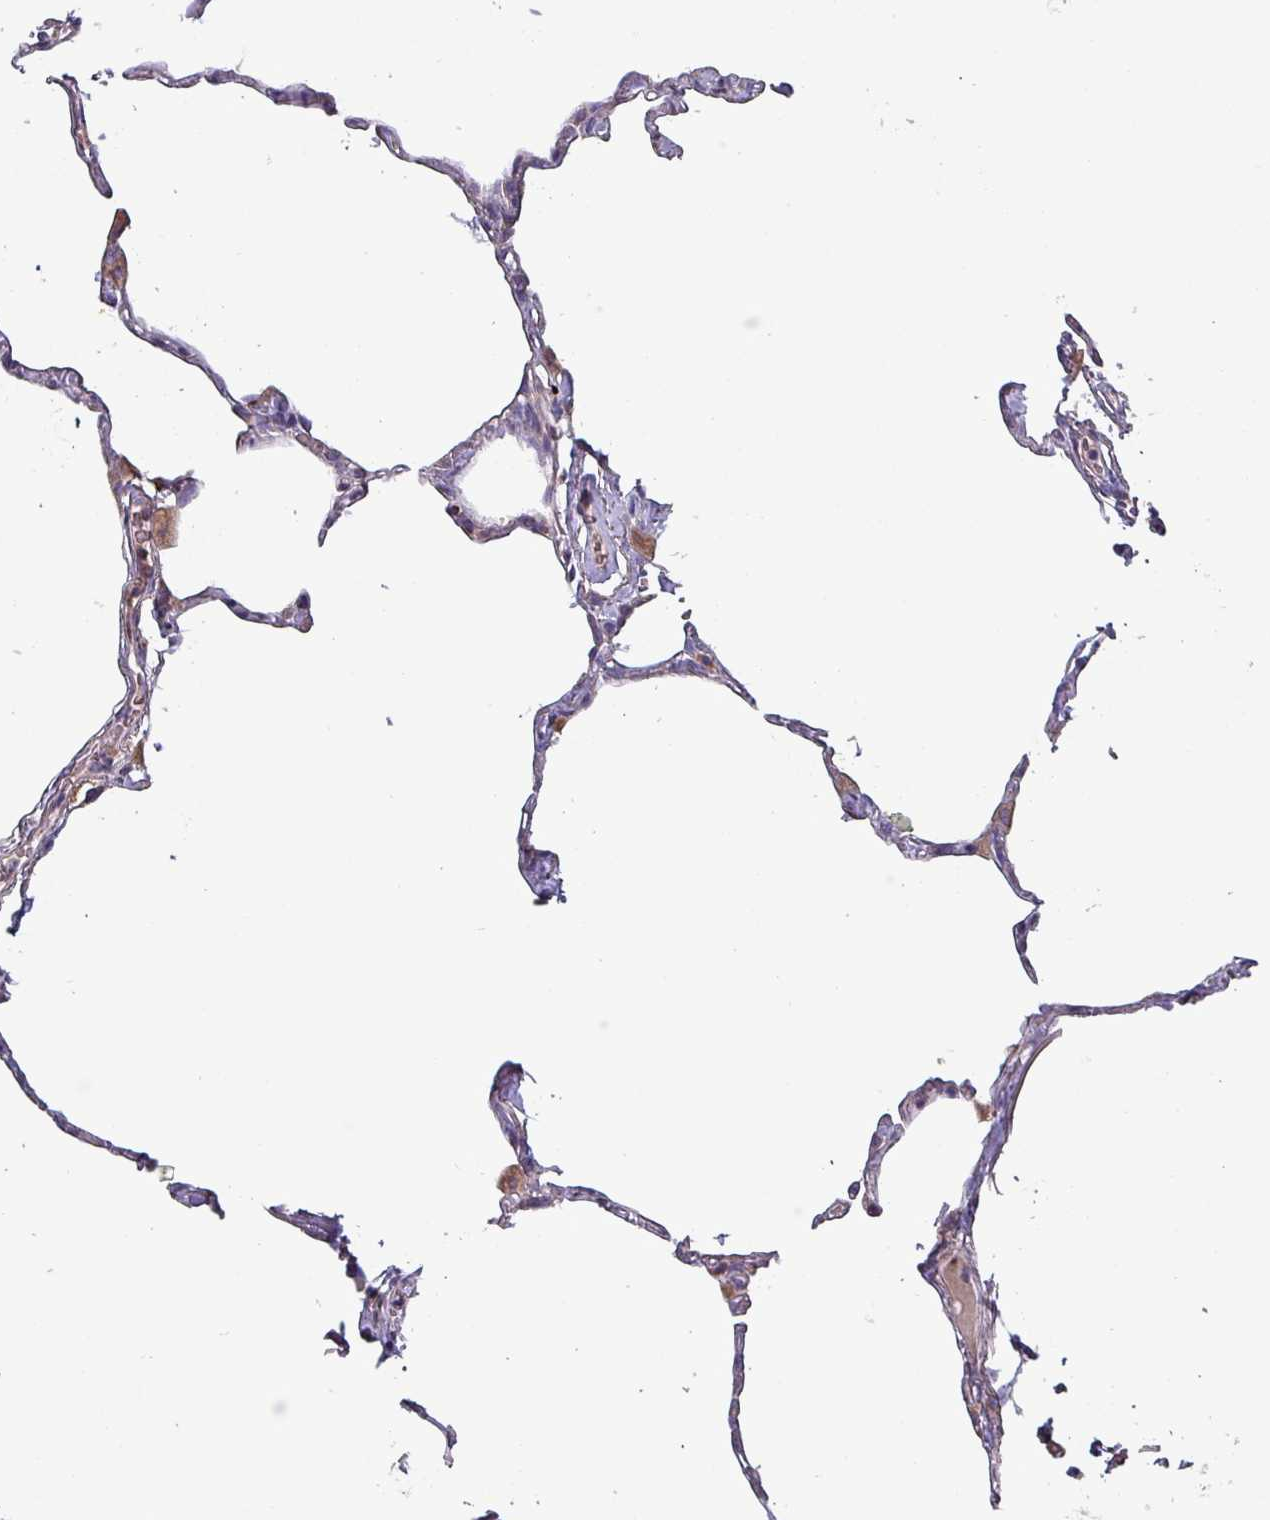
{"staining": {"intensity": "negative", "quantity": "none", "location": "none"}, "tissue": "lung", "cell_type": "Alveolar cells", "image_type": "normal", "snomed": [{"axis": "morphology", "description": "Normal tissue, NOS"}, {"axis": "topography", "description": "Lung"}], "caption": "Immunohistochemistry (IHC) photomicrograph of benign lung: human lung stained with DAB (3,3'-diaminobenzidine) reveals no significant protein expression in alveolar cells.", "gene": "ZNF322", "patient": {"sex": "male", "age": 65}}